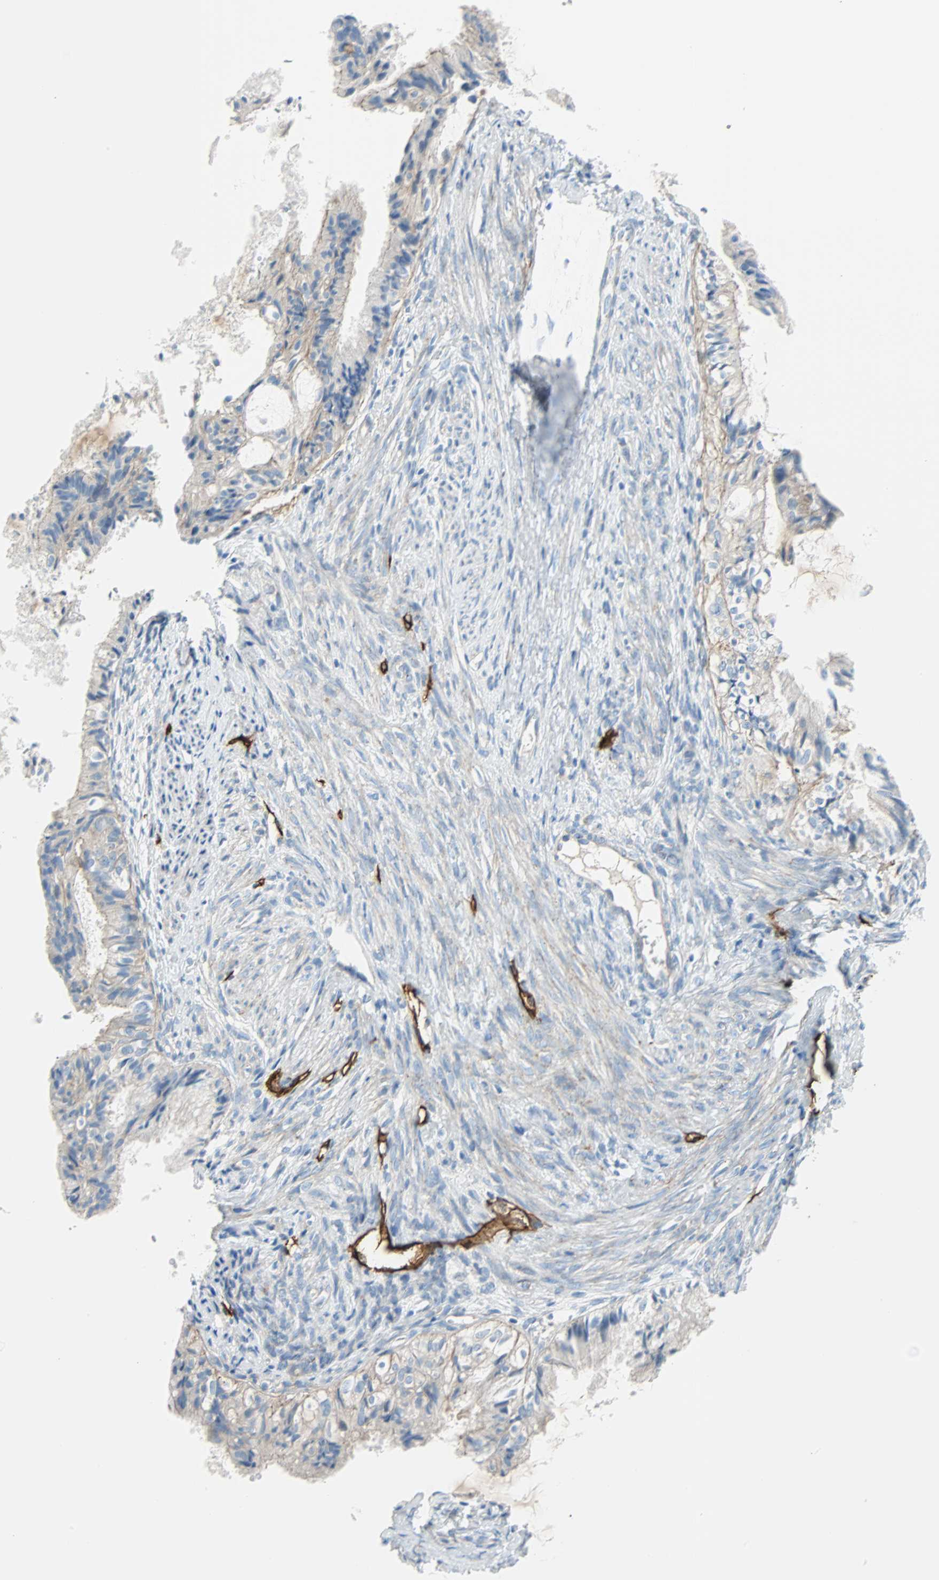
{"staining": {"intensity": "weak", "quantity": "<25%", "location": "cytoplasmic/membranous"}, "tissue": "cervical cancer", "cell_type": "Tumor cells", "image_type": "cancer", "snomed": [{"axis": "morphology", "description": "Normal tissue, NOS"}, {"axis": "morphology", "description": "Adenocarcinoma, NOS"}, {"axis": "topography", "description": "Cervix"}, {"axis": "topography", "description": "Endometrium"}], "caption": "Immunohistochemical staining of cervical cancer (adenocarcinoma) exhibits no significant staining in tumor cells.", "gene": "PDPN", "patient": {"sex": "female", "age": 86}}